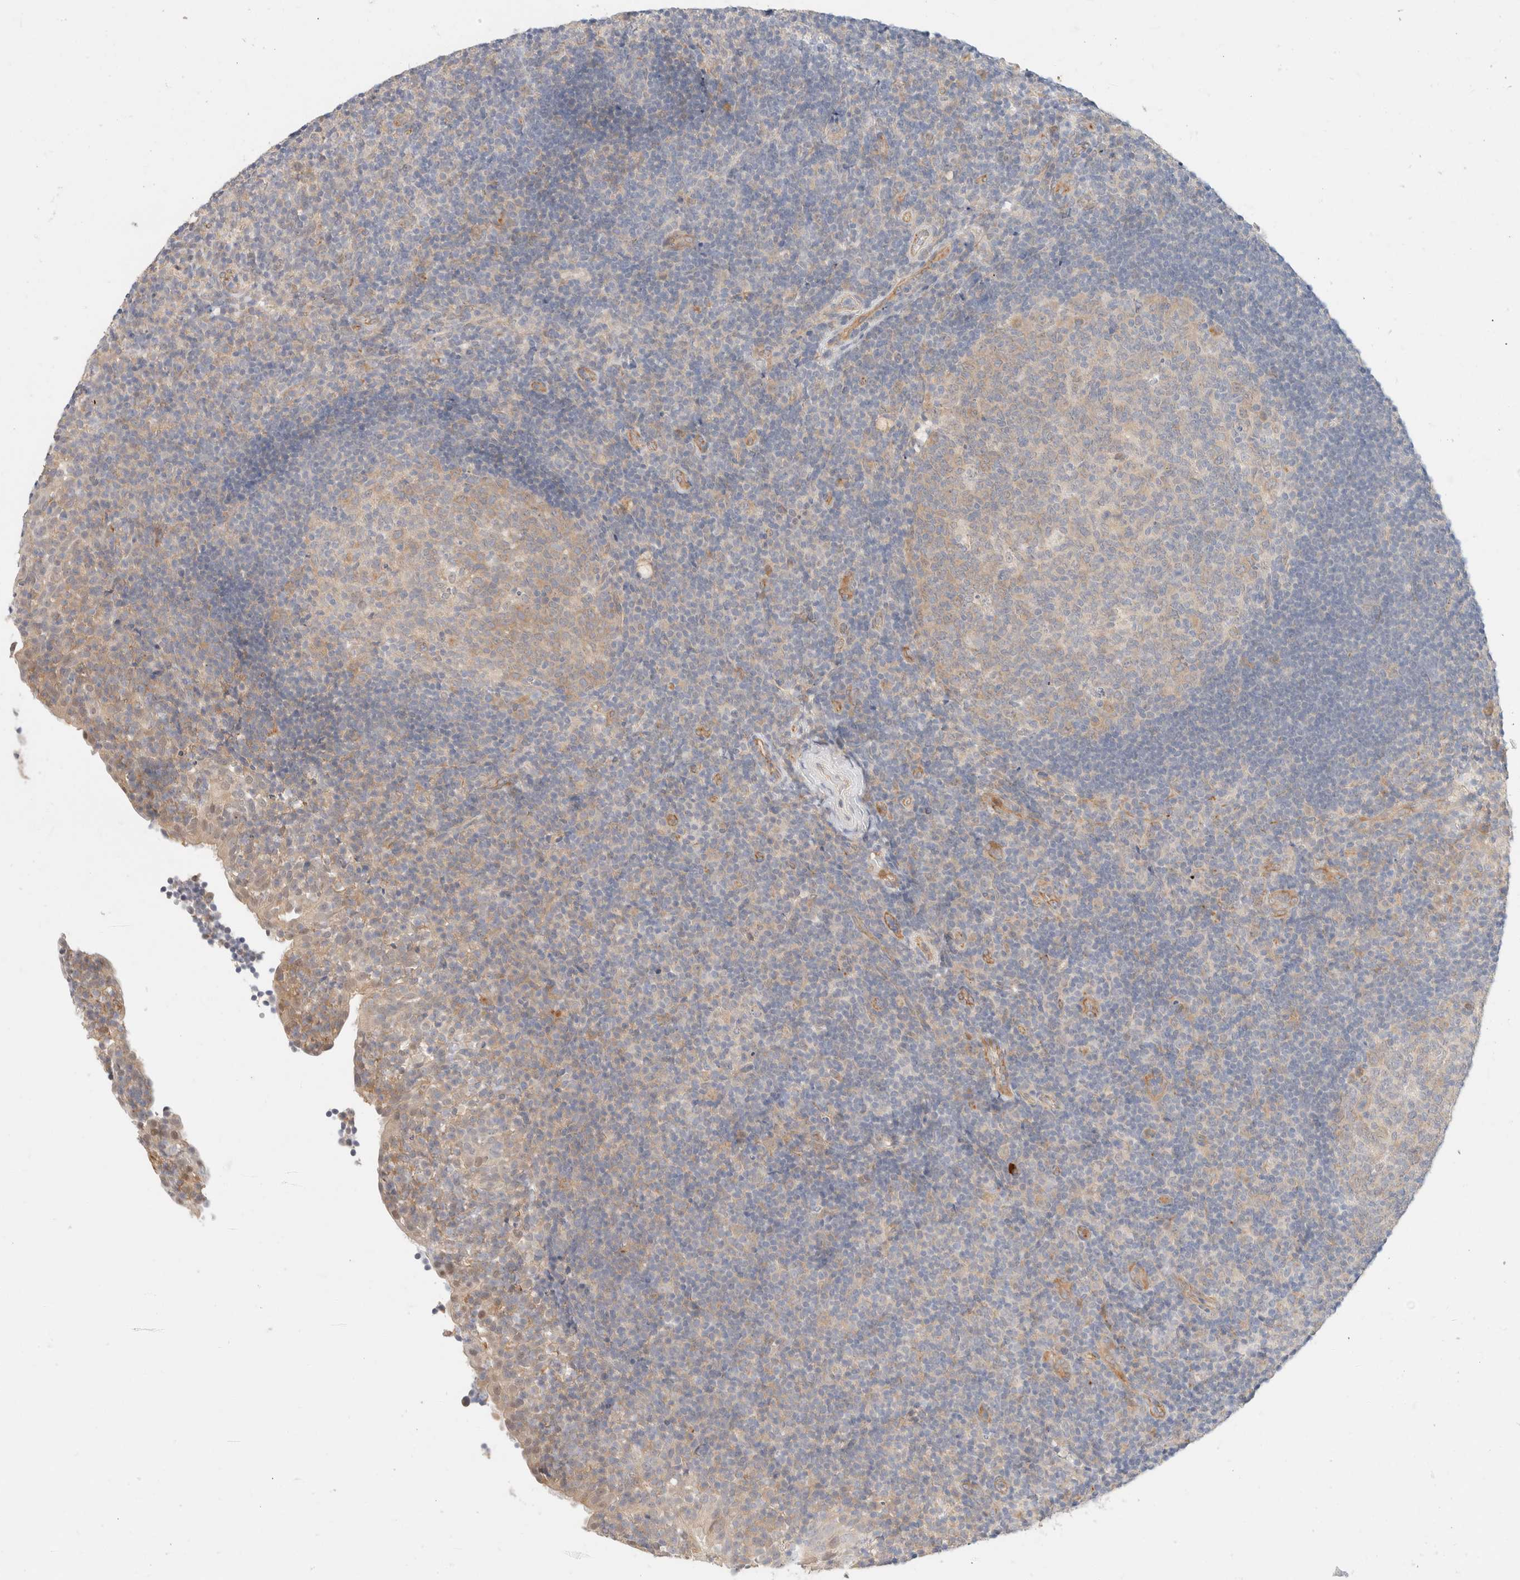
{"staining": {"intensity": "weak", "quantity": "25%-75%", "location": "cytoplasmic/membranous"}, "tissue": "tonsil", "cell_type": "Germinal center cells", "image_type": "normal", "snomed": [{"axis": "morphology", "description": "Normal tissue, NOS"}, {"axis": "topography", "description": "Tonsil"}], "caption": "IHC micrograph of normal tonsil: human tonsil stained using IHC reveals low levels of weak protein expression localized specifically in the cytoplasmic/membranous of germinal center cells, appearing as a cytoplasmic/membranous brown color.", "gene": "UNC13B", "patient": {"sex": "female", "age": 40}}